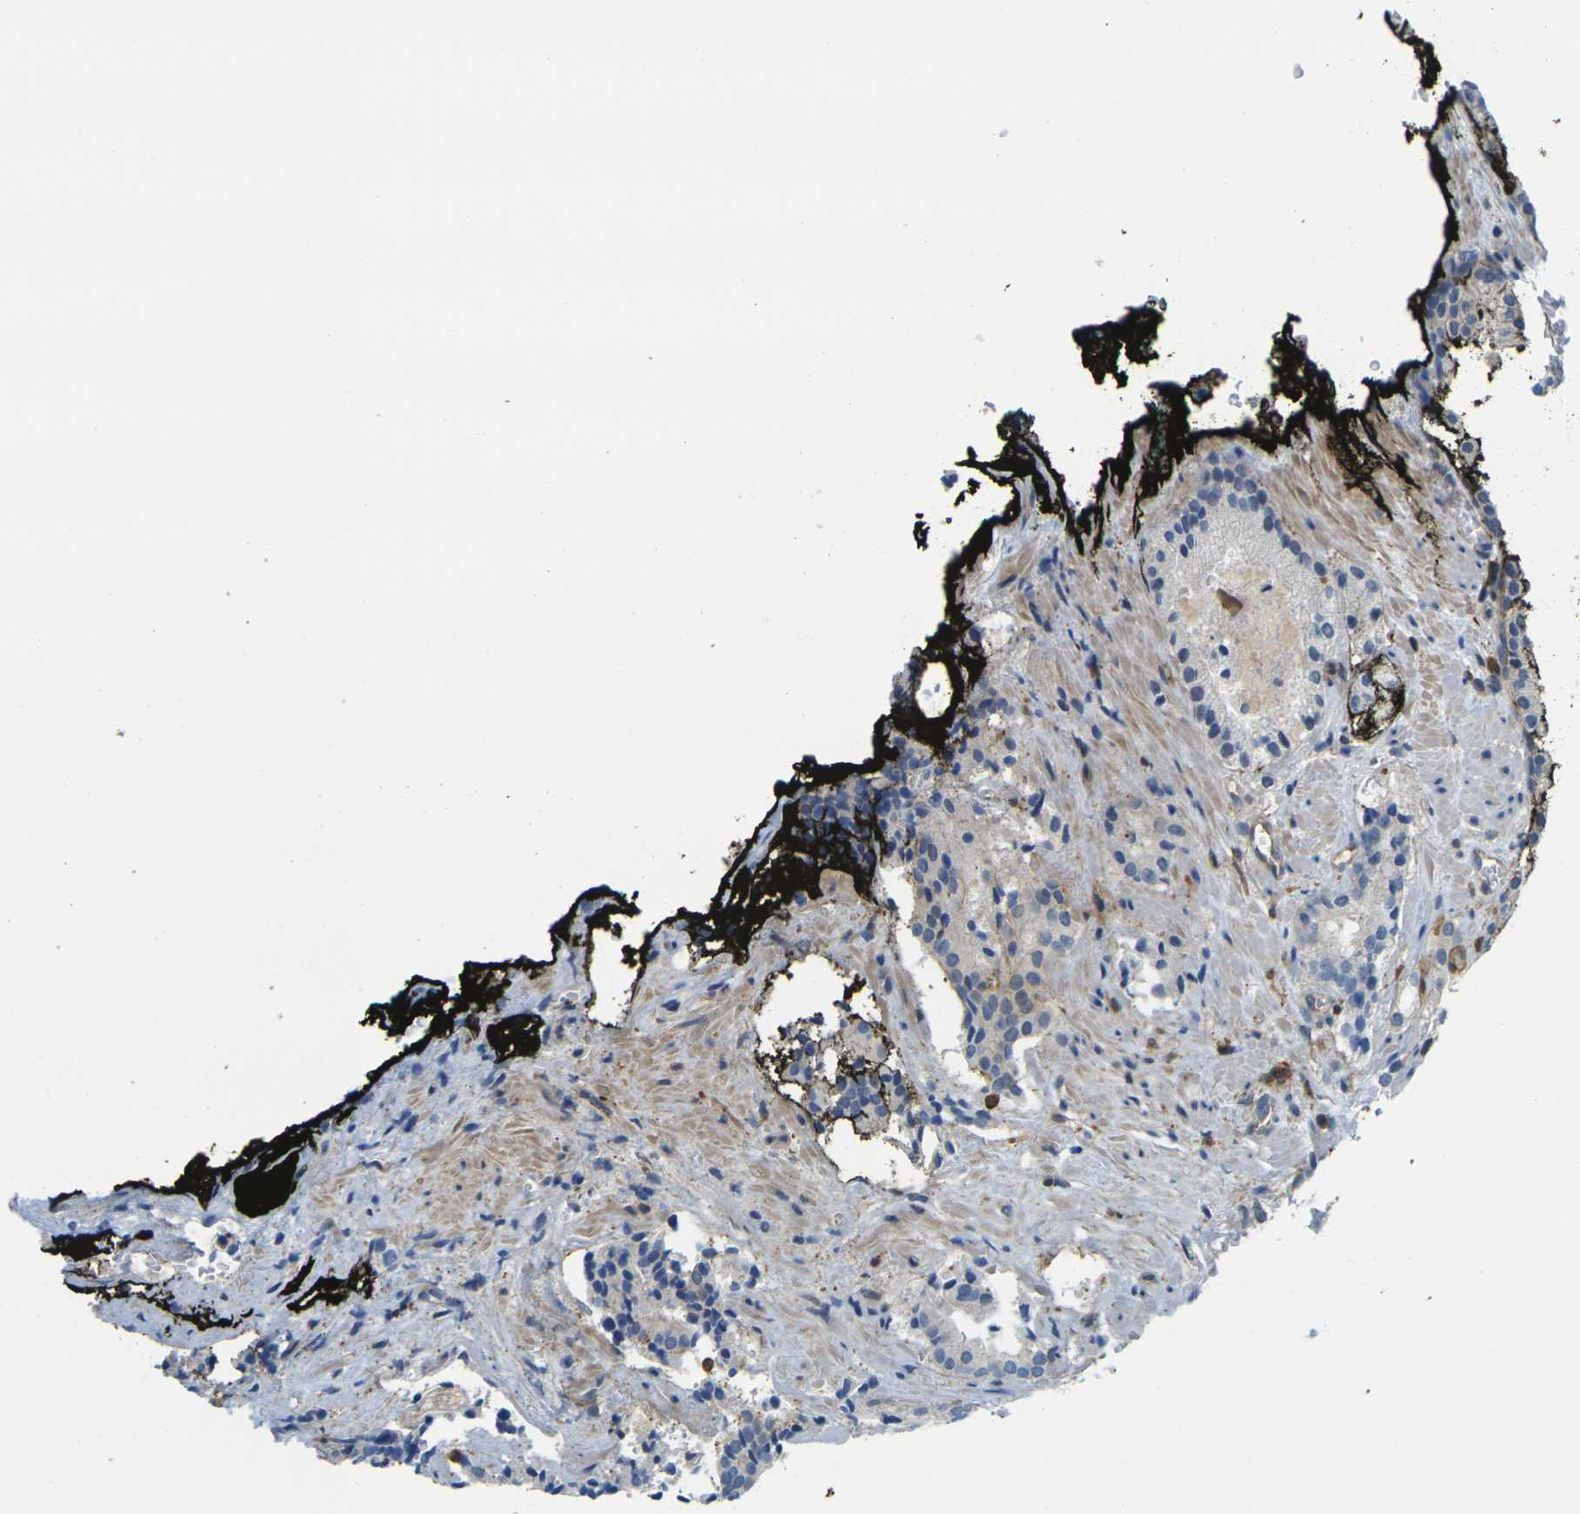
{"staining": {"intensity": "negative", "quantity": "none", "location": "none"}, "tissue": "prostate cancer", "cell_type": "Tumor cells", "image_type": "cancer", "snomed": [{"axis": "morphology", "description": "Adenocarcinoma, High grade"}, {"axis": "topography", "description": "Prostate"}], "caption": "IHC photomicrograph of neoplastic tissue: human prostate cancer (adenocarcinoma (high-grade)) stained with DAB (3,3'-diaminobenzidine) displays no significant protein positivity in tumor cells.", "gene": "LASP1", "patient": {"sex": "male", "age": 58}}